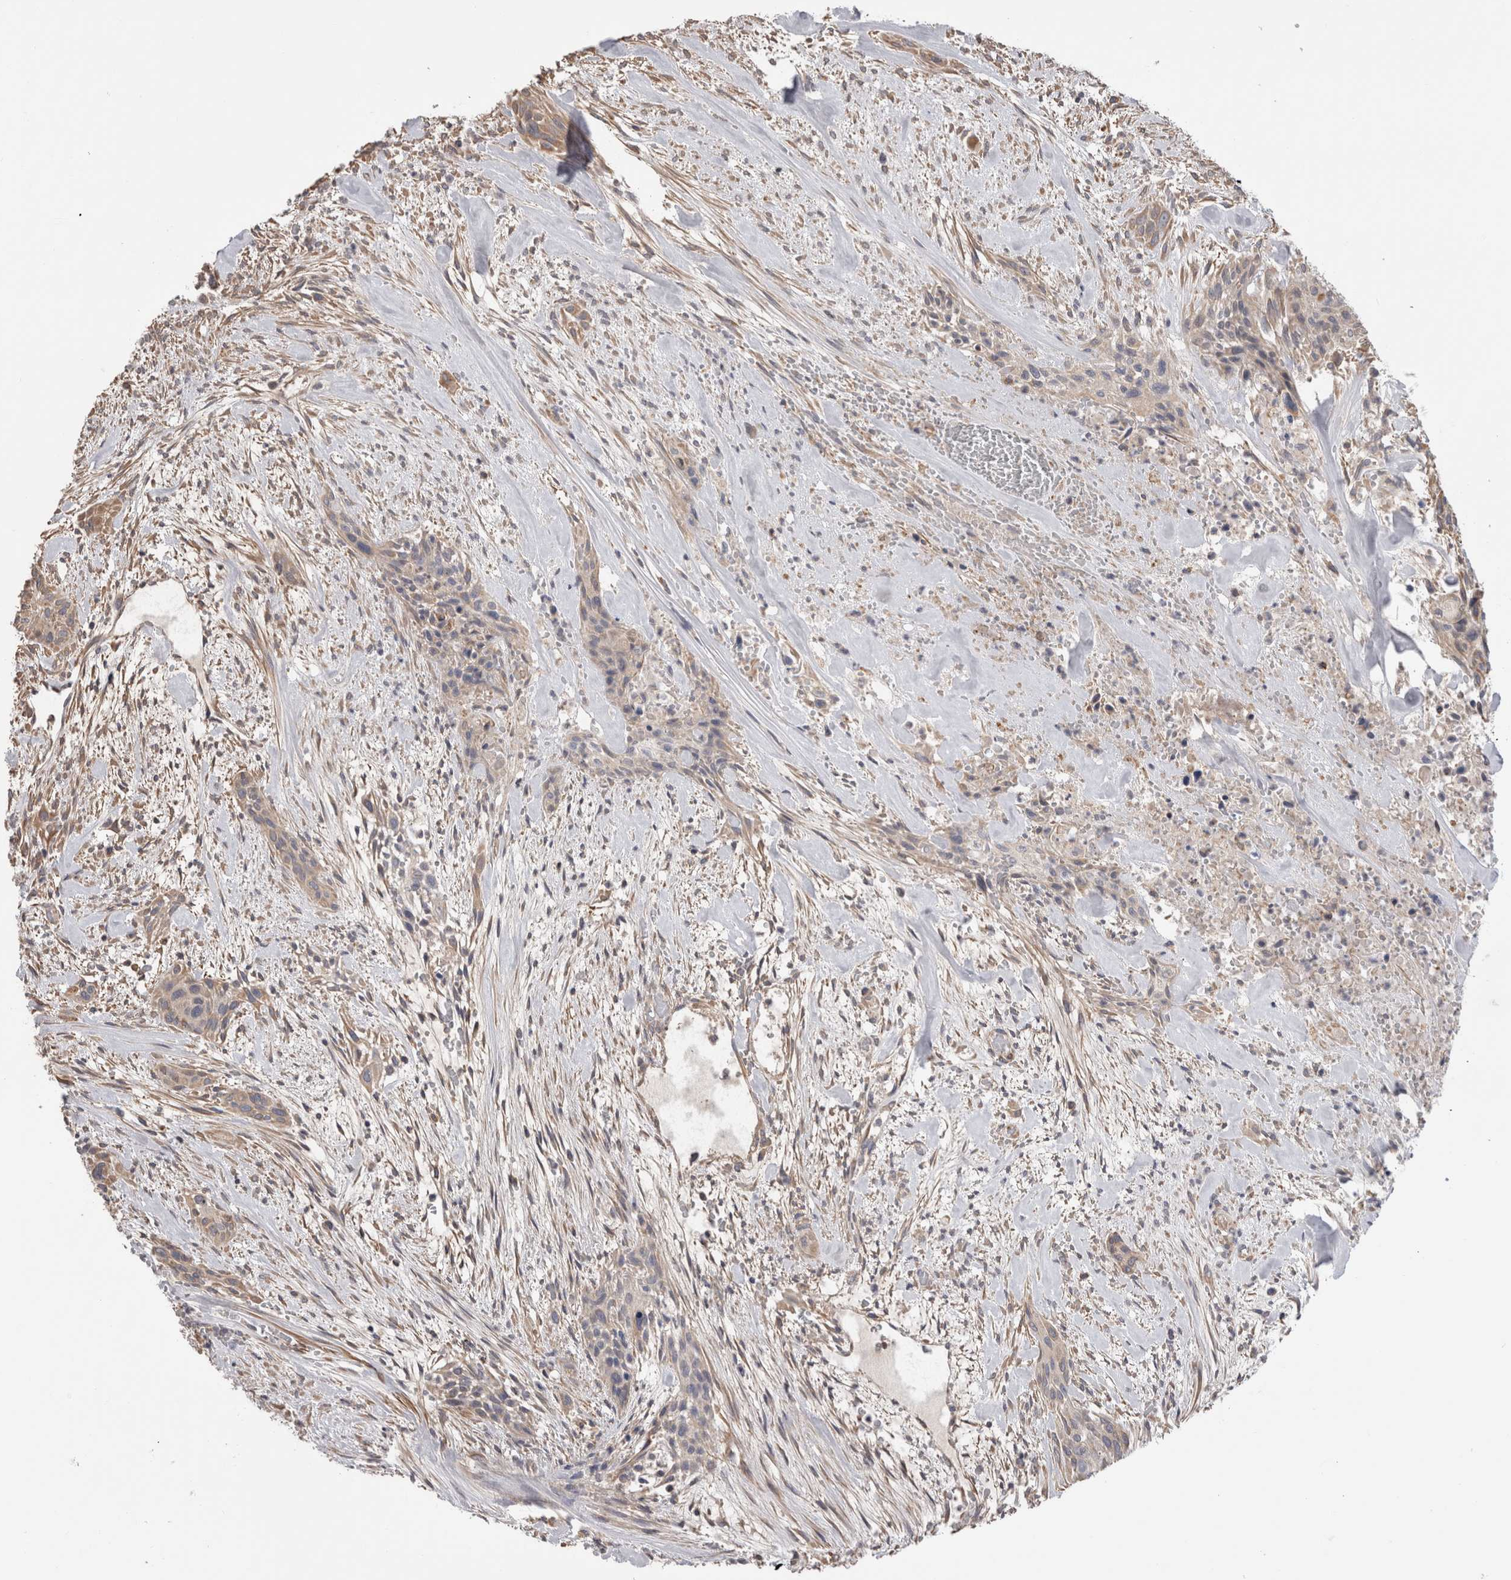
{"staining": {"intensity": "weak", "quantity": "25%-75%", "location": "cytoplasmic/membranous"}, "tissue": "urothelial cancer", "cell_type": "Tumor cells", "image_type": "cancer", "snomed": [{"axis": "morphology", "description": "Urothelial carcinoma, High grade"}, {"axis": "topography", "description": "Urinary bladder"}], "caption": "IHC (DAB) staining of human high-grade urothelial carcinoma shows weak cytoplasmic/membranous protein expression in approximately 25%-75% of tumor cells.", "gene": "SMAP2", "patient": {"sex": "male", "age": 35}}